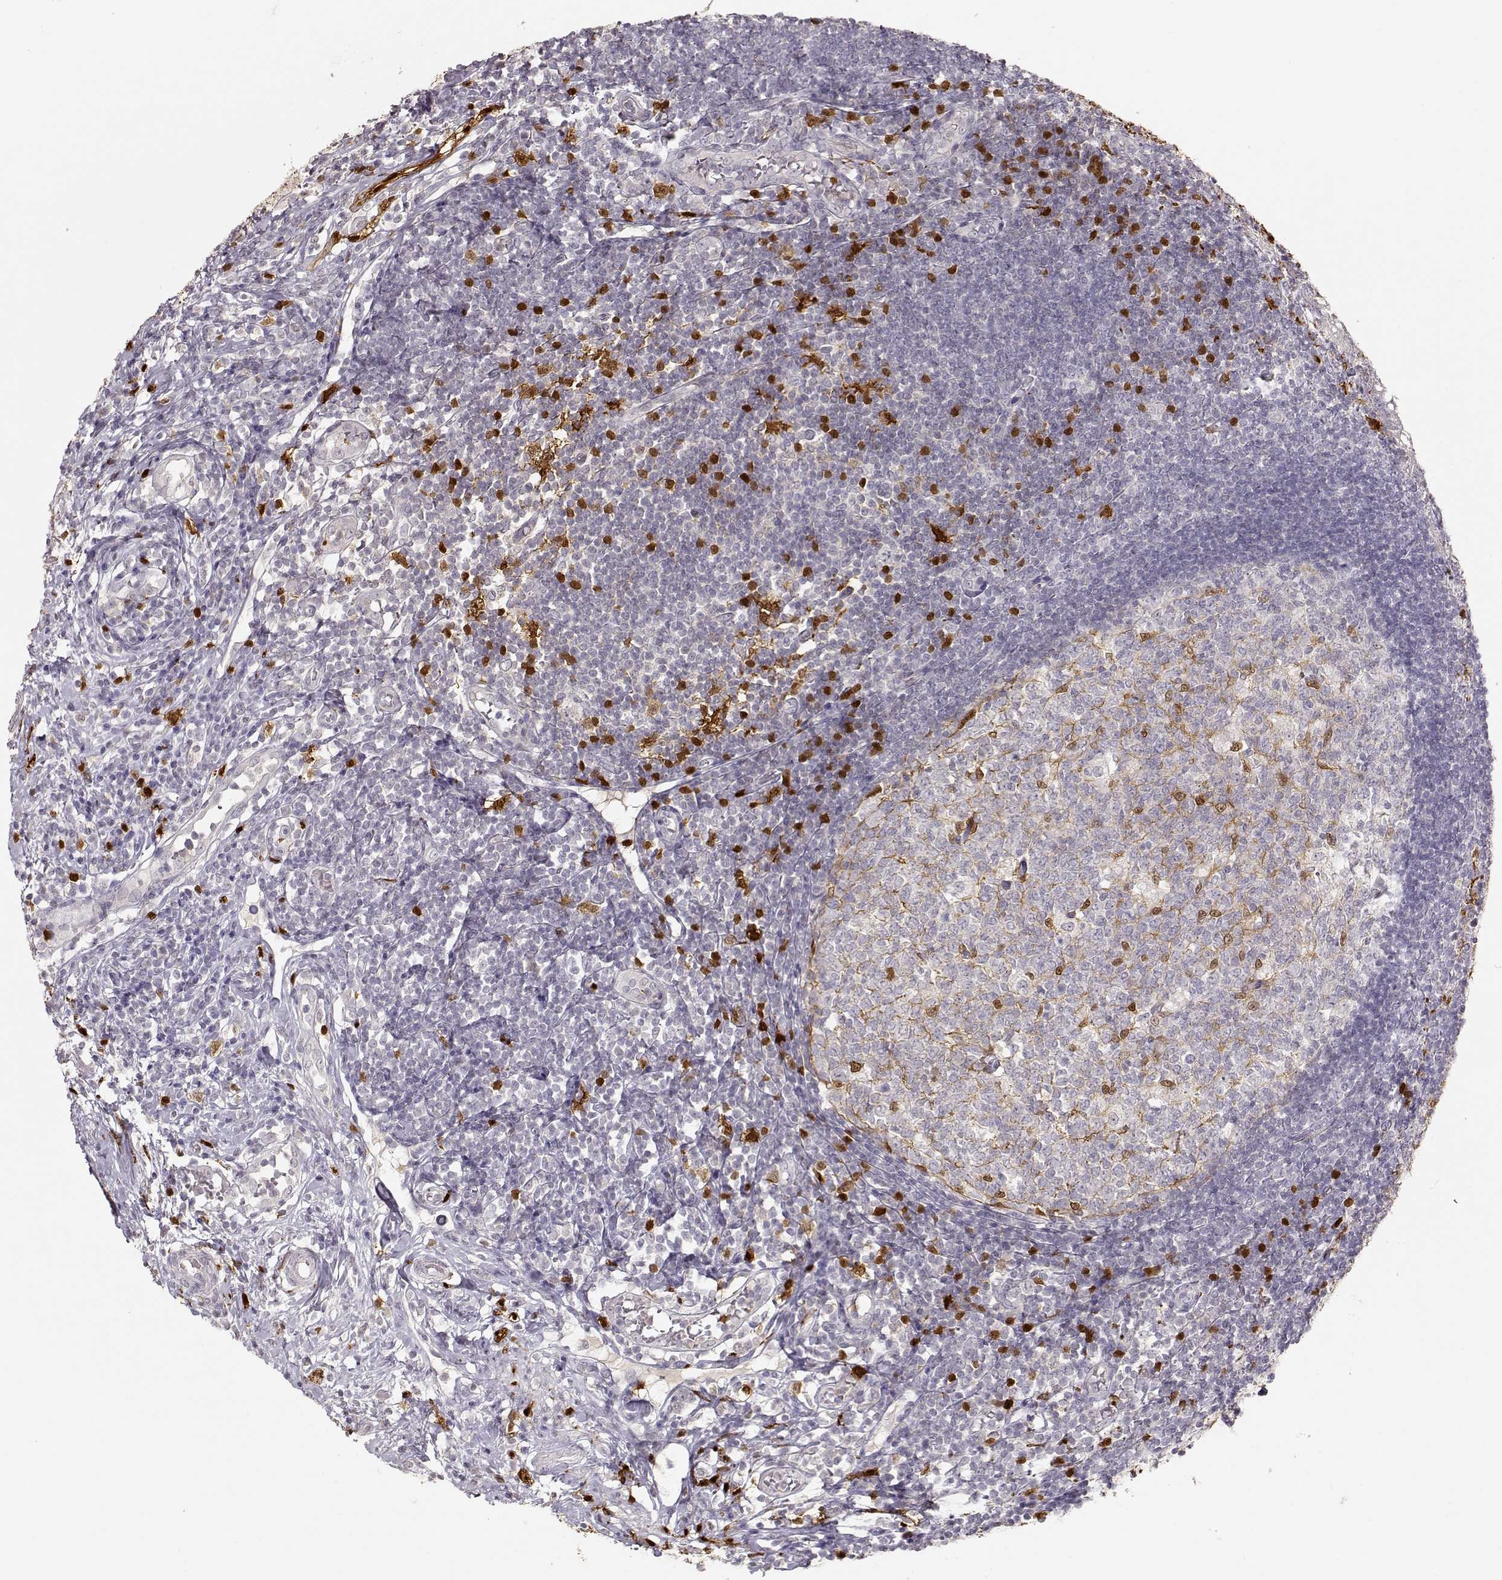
{"staining": {"intensity": "negative", "quantity": "none", "location": "none"}, "tissue": "appendix", "cell_type": "Glandular cells", "image_type": "normal", "snomed": [{"axis": "morphology", "description": "Normal tissue, NOS"}, {"axis": "morphology", "description": "Inflammation, NOS"}, {"axis": "topography", "description": "Appendix"}], "caption": "Glandular cells are negative for brown protein staining in normal appendix. The staining is performed using DAB brown chromogen with nuclei counter-stained in using hematoxylin.", "gene": "S100B", "patient": {"sex": "male", "age": 16}}